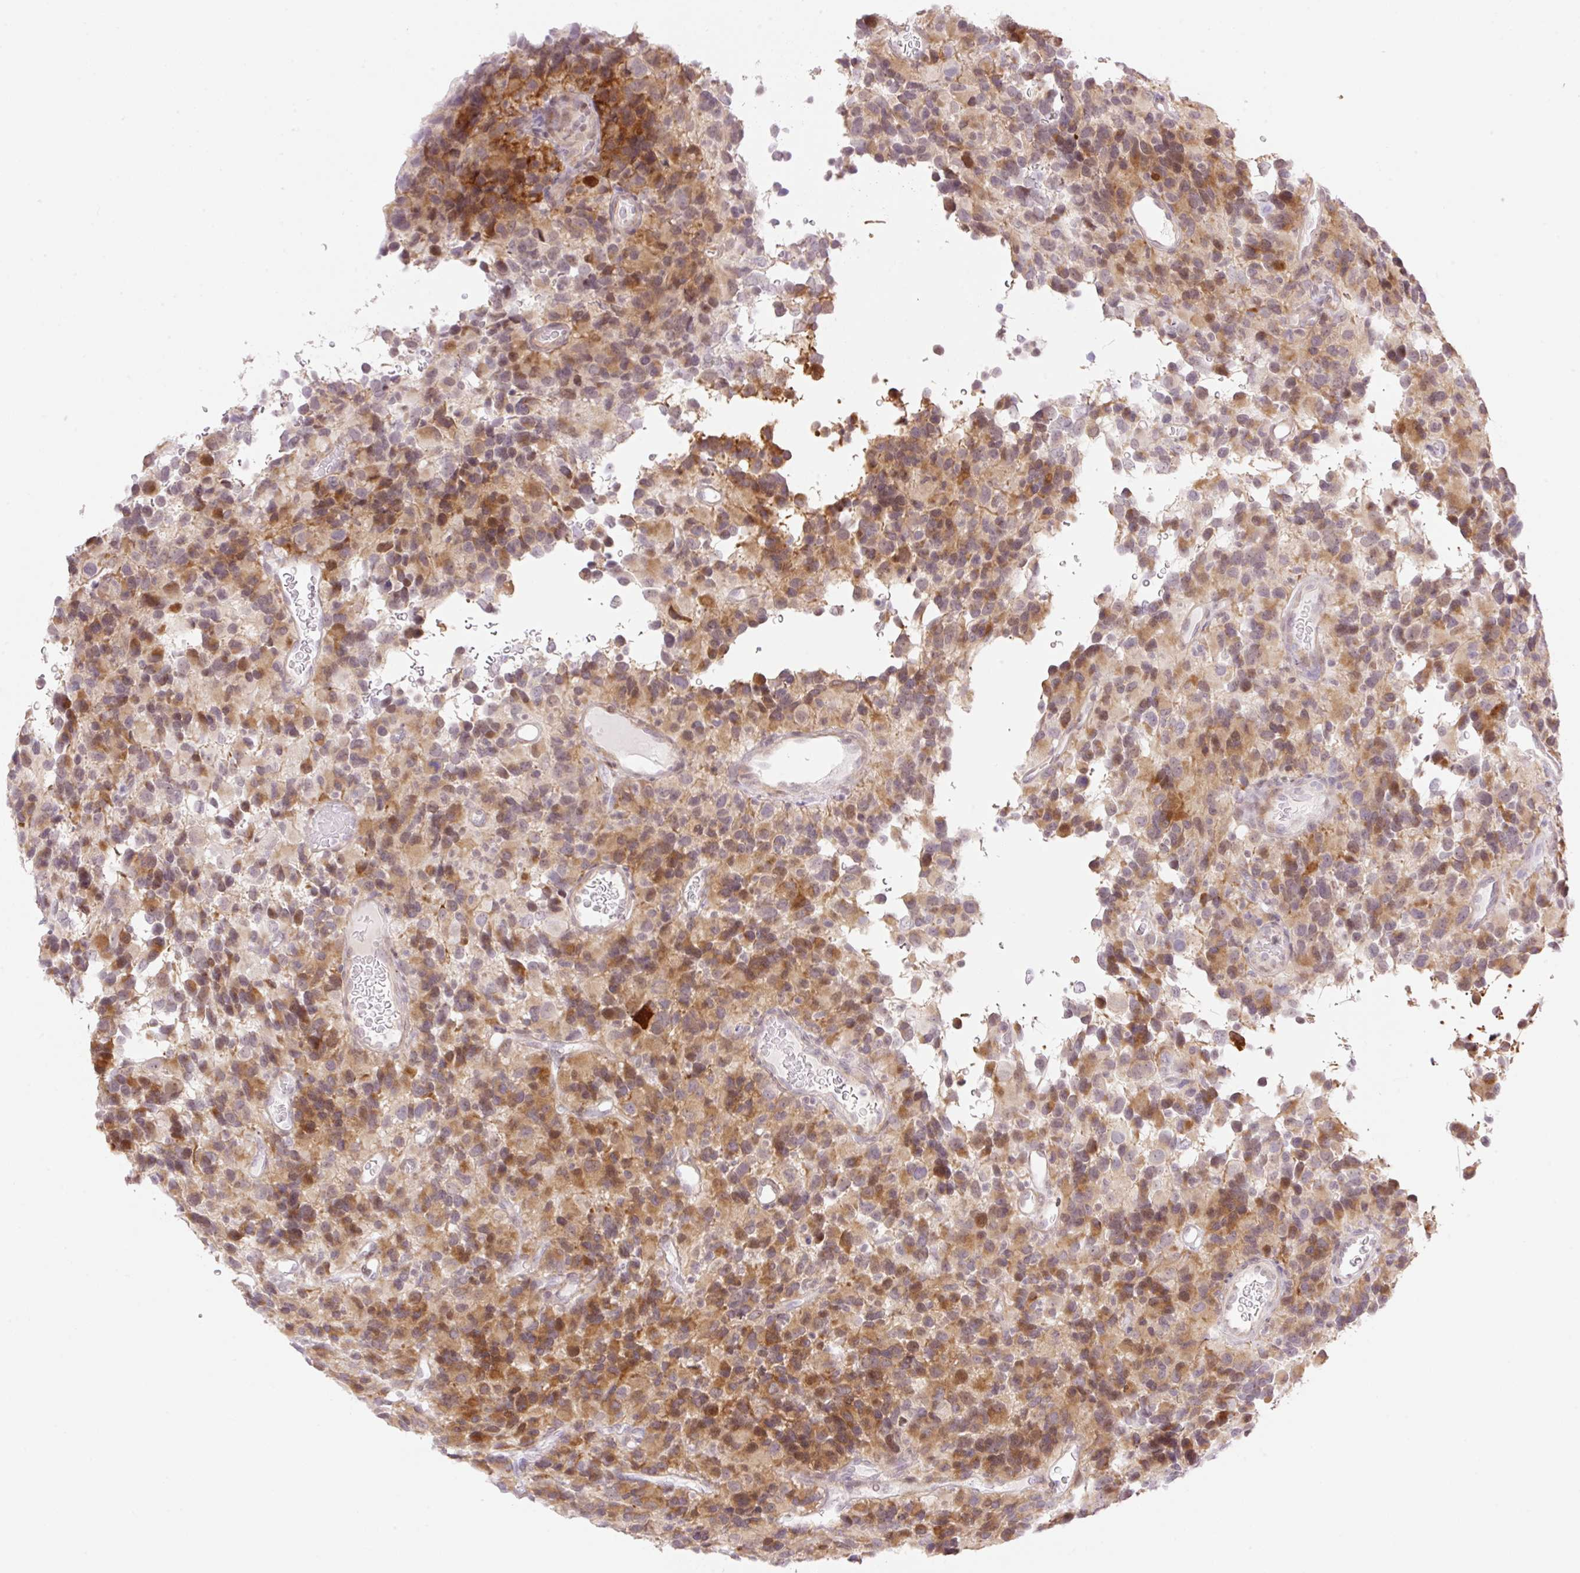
{"staining": {"intensity": "moderate", "quantity": ">75%", "location": "cytoplasmic/membranous,nuclear"}, "tissue": "glioma", "cell_type": "Tumor cells", "image_type": "cancer", "snomed": [{"axis": "morphology", "description": "Glioma, malignant, High grade"}, {"axis": "topography", "description": "Brain"}], "caption": "Protein expression analysis of glioma exhibits moderate cytoplasmic/membranous and nuclear staining in approximately >75% of tumor cells.", "gene": "ZFP41", "patient": {"sex": "male", "age": 77}}